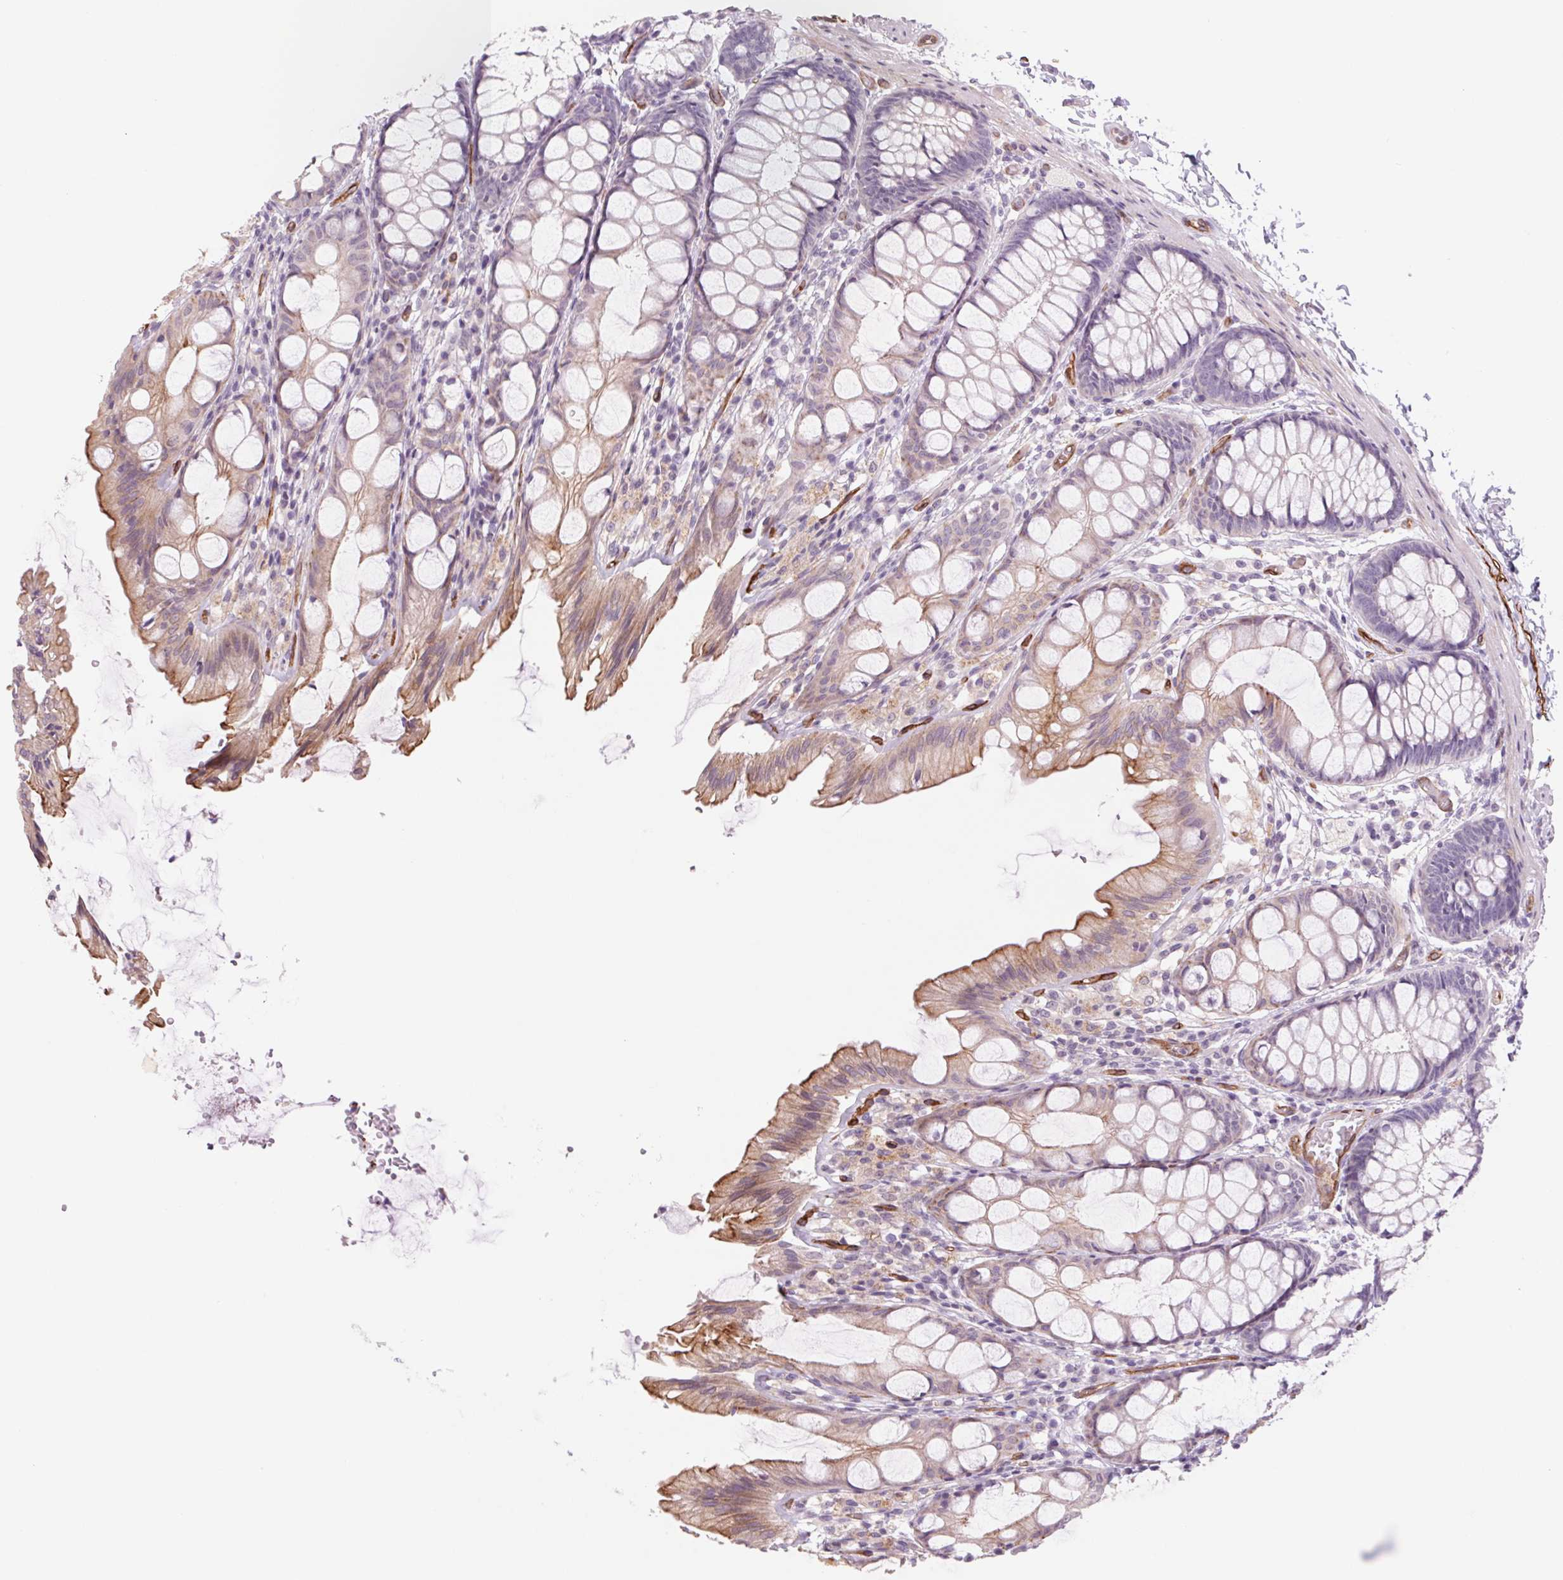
{"staining": {"intensity": "strong", "quantity": ">75%", "location": "cytoplasmic/membranous"}, "tissue": "colon", "cell_type": "Endothelial cells", "image_type": "normal", "snomed": [{"axis": "morphology", "description": "Normal tissue, NOS"}, {"axis": "topography", "description": "Colon"}], "caption": "Unremarkable colon reveals strong cytoplasmic/membranous positivity in about >75% of endothelial cells (DAB (3,3'-diaminobenzidine) = brown stain, brightfield microscopy at high magnification)..", "gene": "MS4A13", "patient": {"sex": "male", "age": 47}}